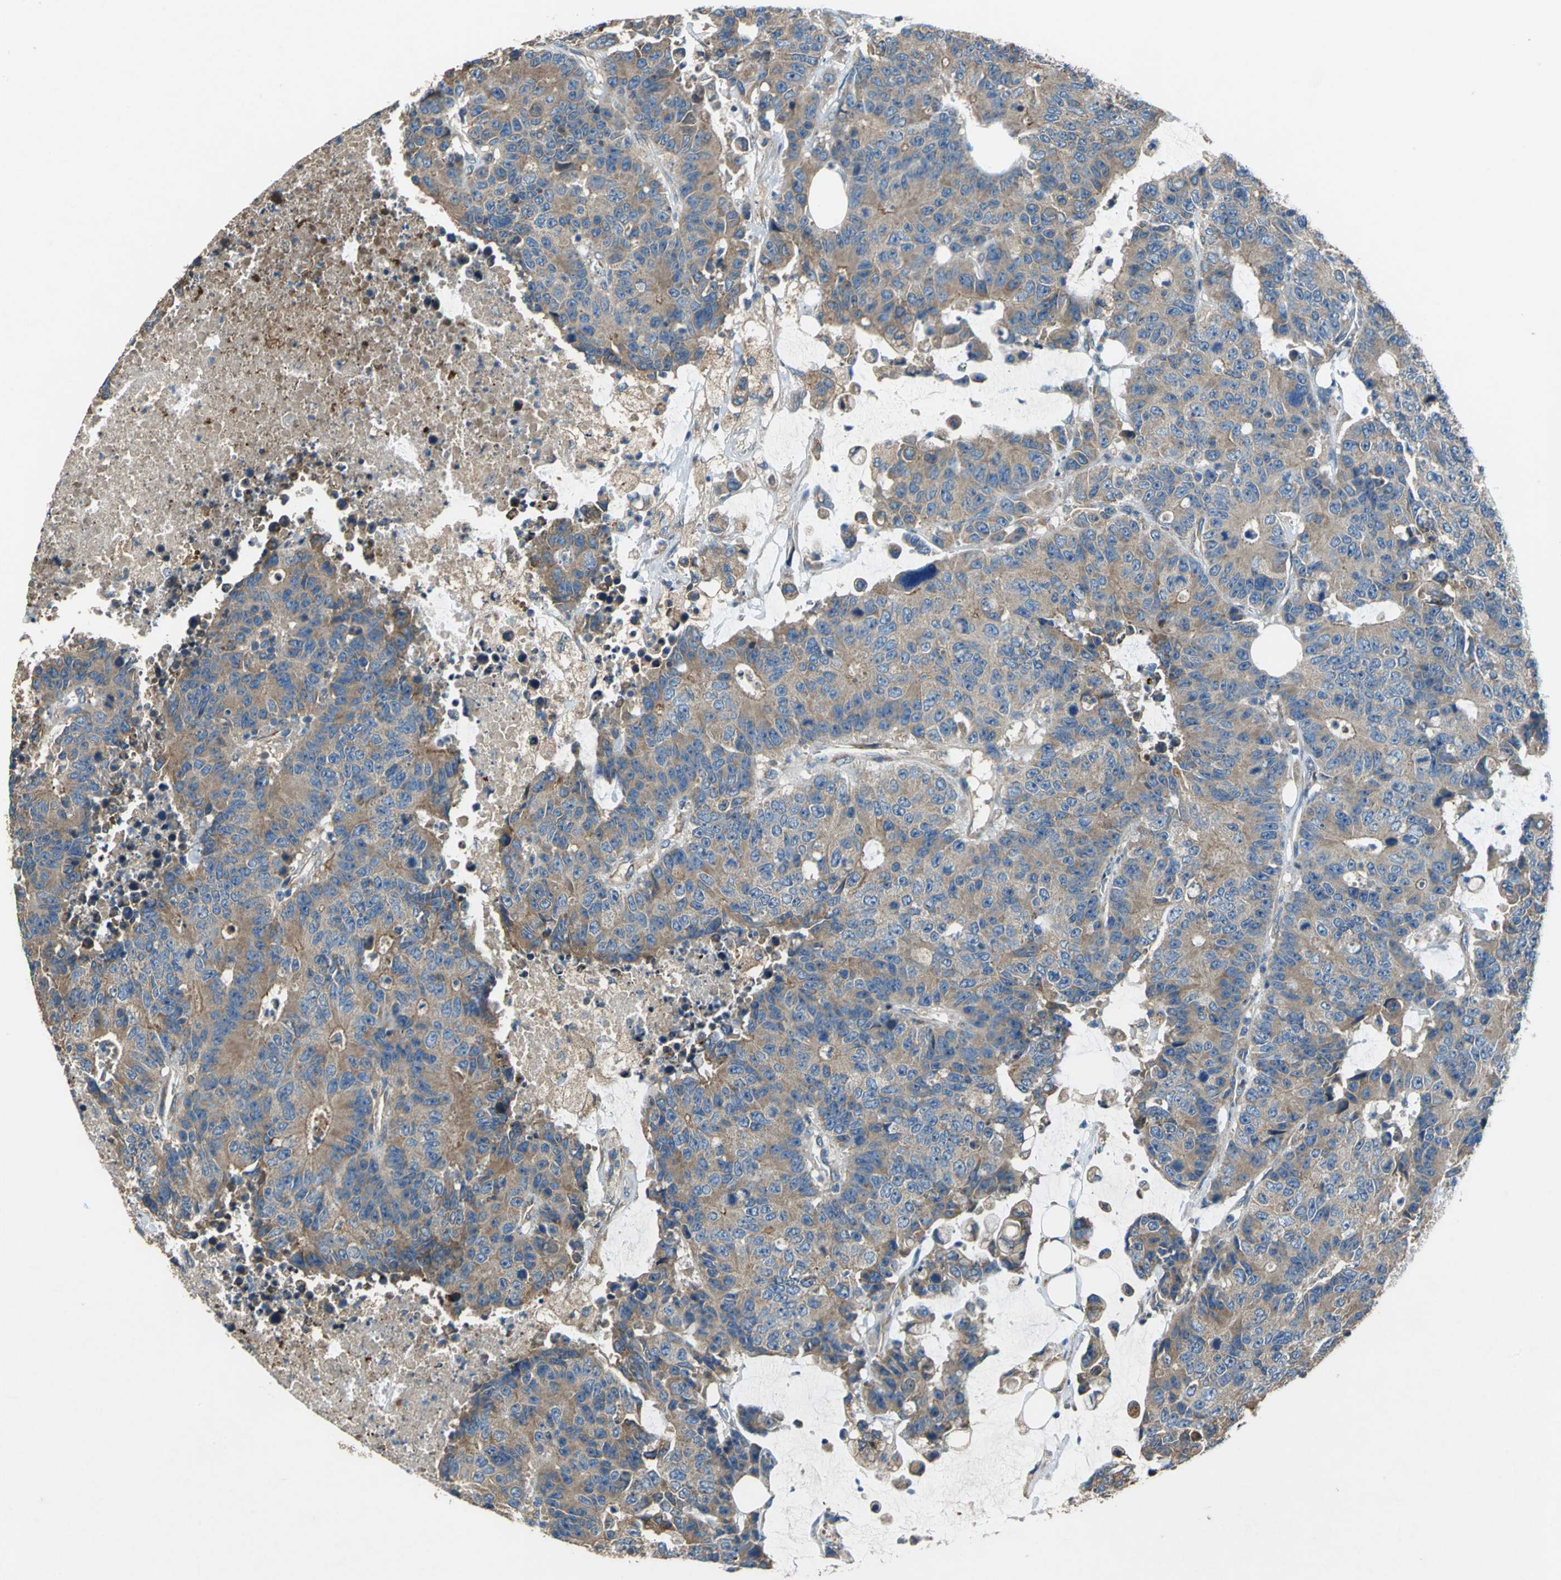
{"staining": {"intensity": "moderate", "quantity": ">75%", "location": "cytoplasmic/membranous"}, "tissue": "colorectal cancer", "cell_type": "Tumor cells", "image_type": "cancer", "snomed": [{"axis": "morphology", "description": "Adenocarcinoma, NOS"}, {"axis": "topography", "description": "Colon"}], "caption": "IHC image of neoplastic tissue: colorectal cancer stained using immunohistochemistry shows medium levels of moderate protein expression localized specifically in the cytoplasmic/membranous of tumor cells, appearing as a cytoplasmic/membranous brown color.", "gene": "HEPH", "patient": {"sex": "female", "age": 86}}